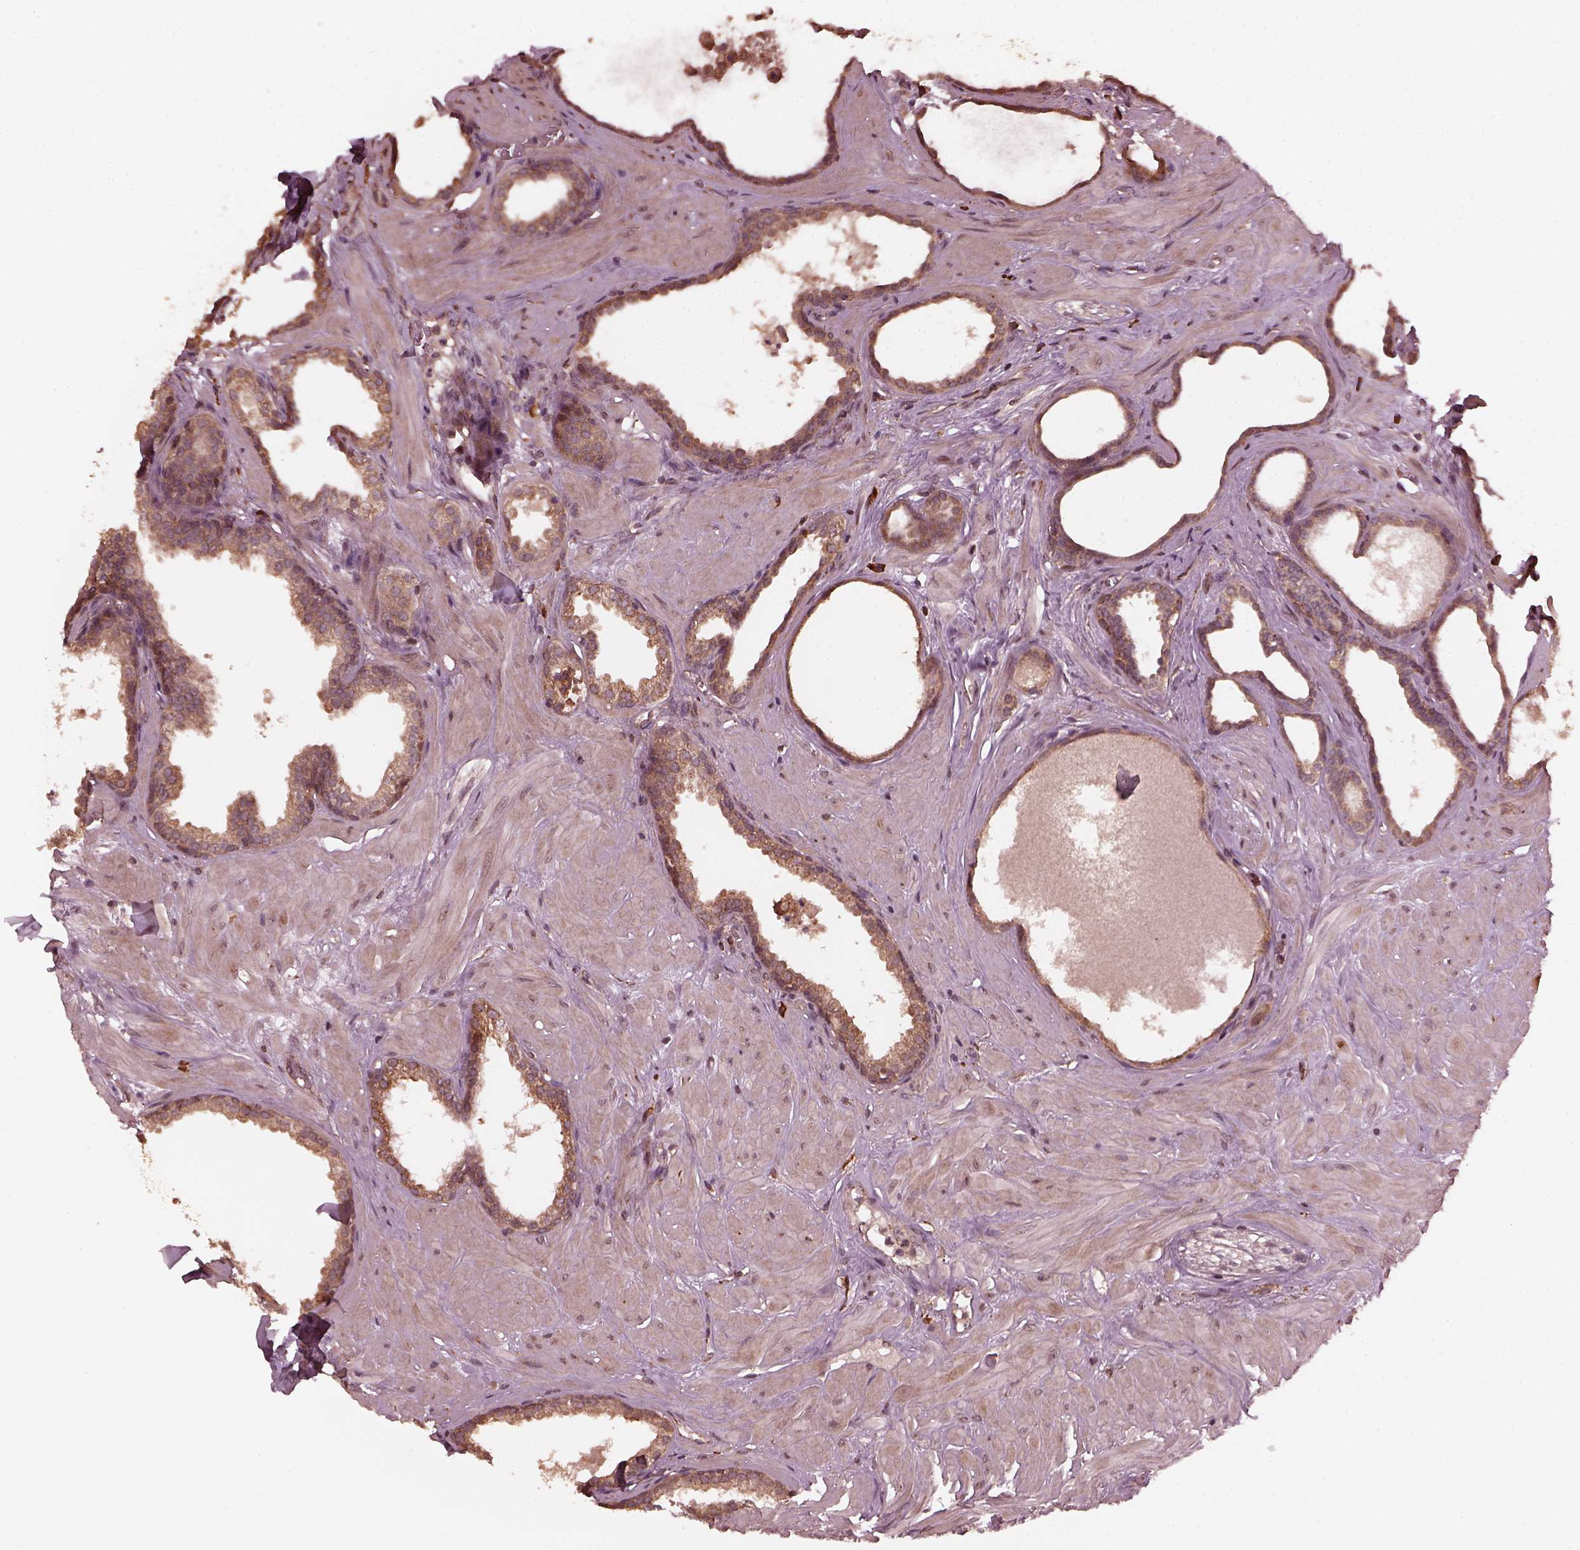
{"staining": {"intensity": "moderate", "quantity": ">75%", "location": "cytoplasmic/membranous"}, "tissue": "prostate", "cell_type": "Glandular cells", "image_type": "normal", "snomed": [{"axis": "morphology", "description": "Normal tissue, NOS"}, {"axis": "topography", "description": "Prostate"}], "caption": "Immunohistochemical staining of unremarkable prostate reveals moderate cytoplasmic/membranous protein staining in about >75% of glandular cells. The protein of interest is shown in brown color, while the nuclei are stained blue.", "gene": "ZNF292", "patient": {"sex": "male", "age": 48}}